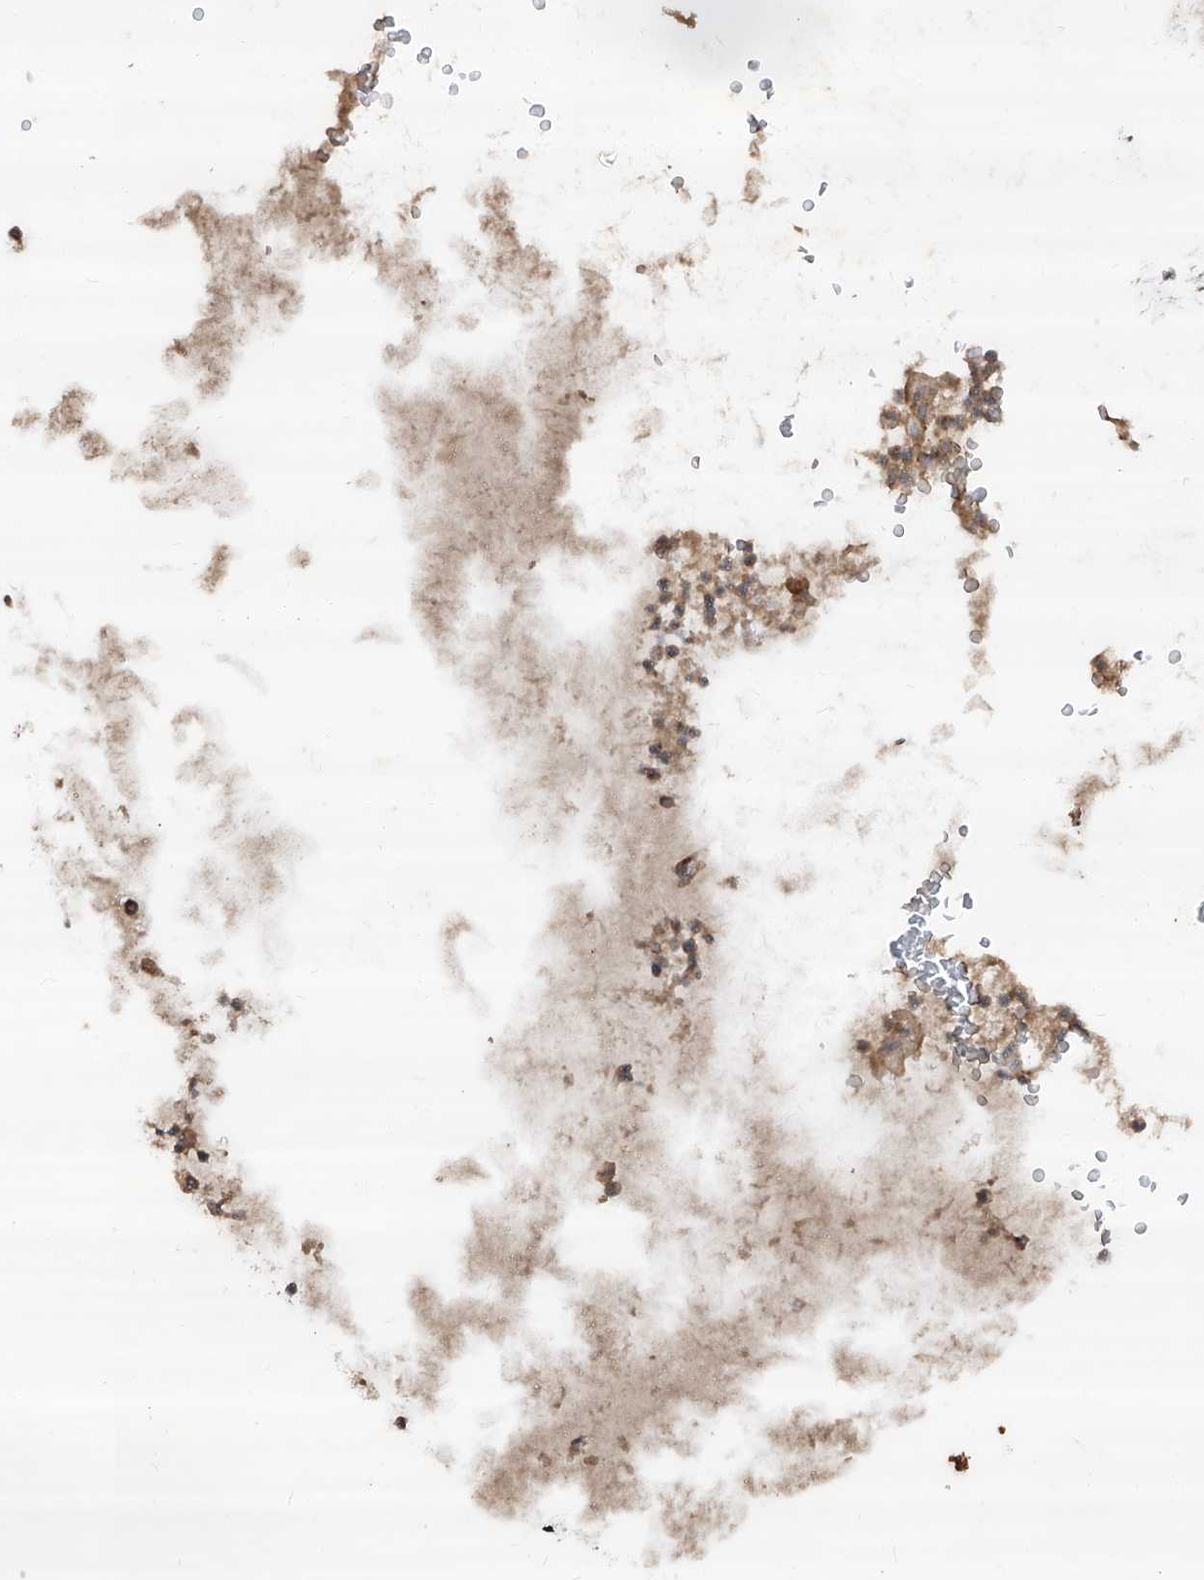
{"staining": {"intensity": "weak", "quantity": ">75%", "location": "cytoplasmic/membranous"}, "tissue": "lung cancer", "cell_type": "Tumor cells", "image_type": "cancer", "snomed": [{"axis": "morphology", "description": "Adenocarcinoma, NOS"}, {"axis": "topography", "description": "Lung"}], "caption": "High-power microscopy captured an IHC micrograph of adenocarcinoma (lung), revealing weak cytoplasmic/membranous staining in about >75% of tumor cells.", "gene": "EDN1", "patient": {"sex": "female", "age": 70}}